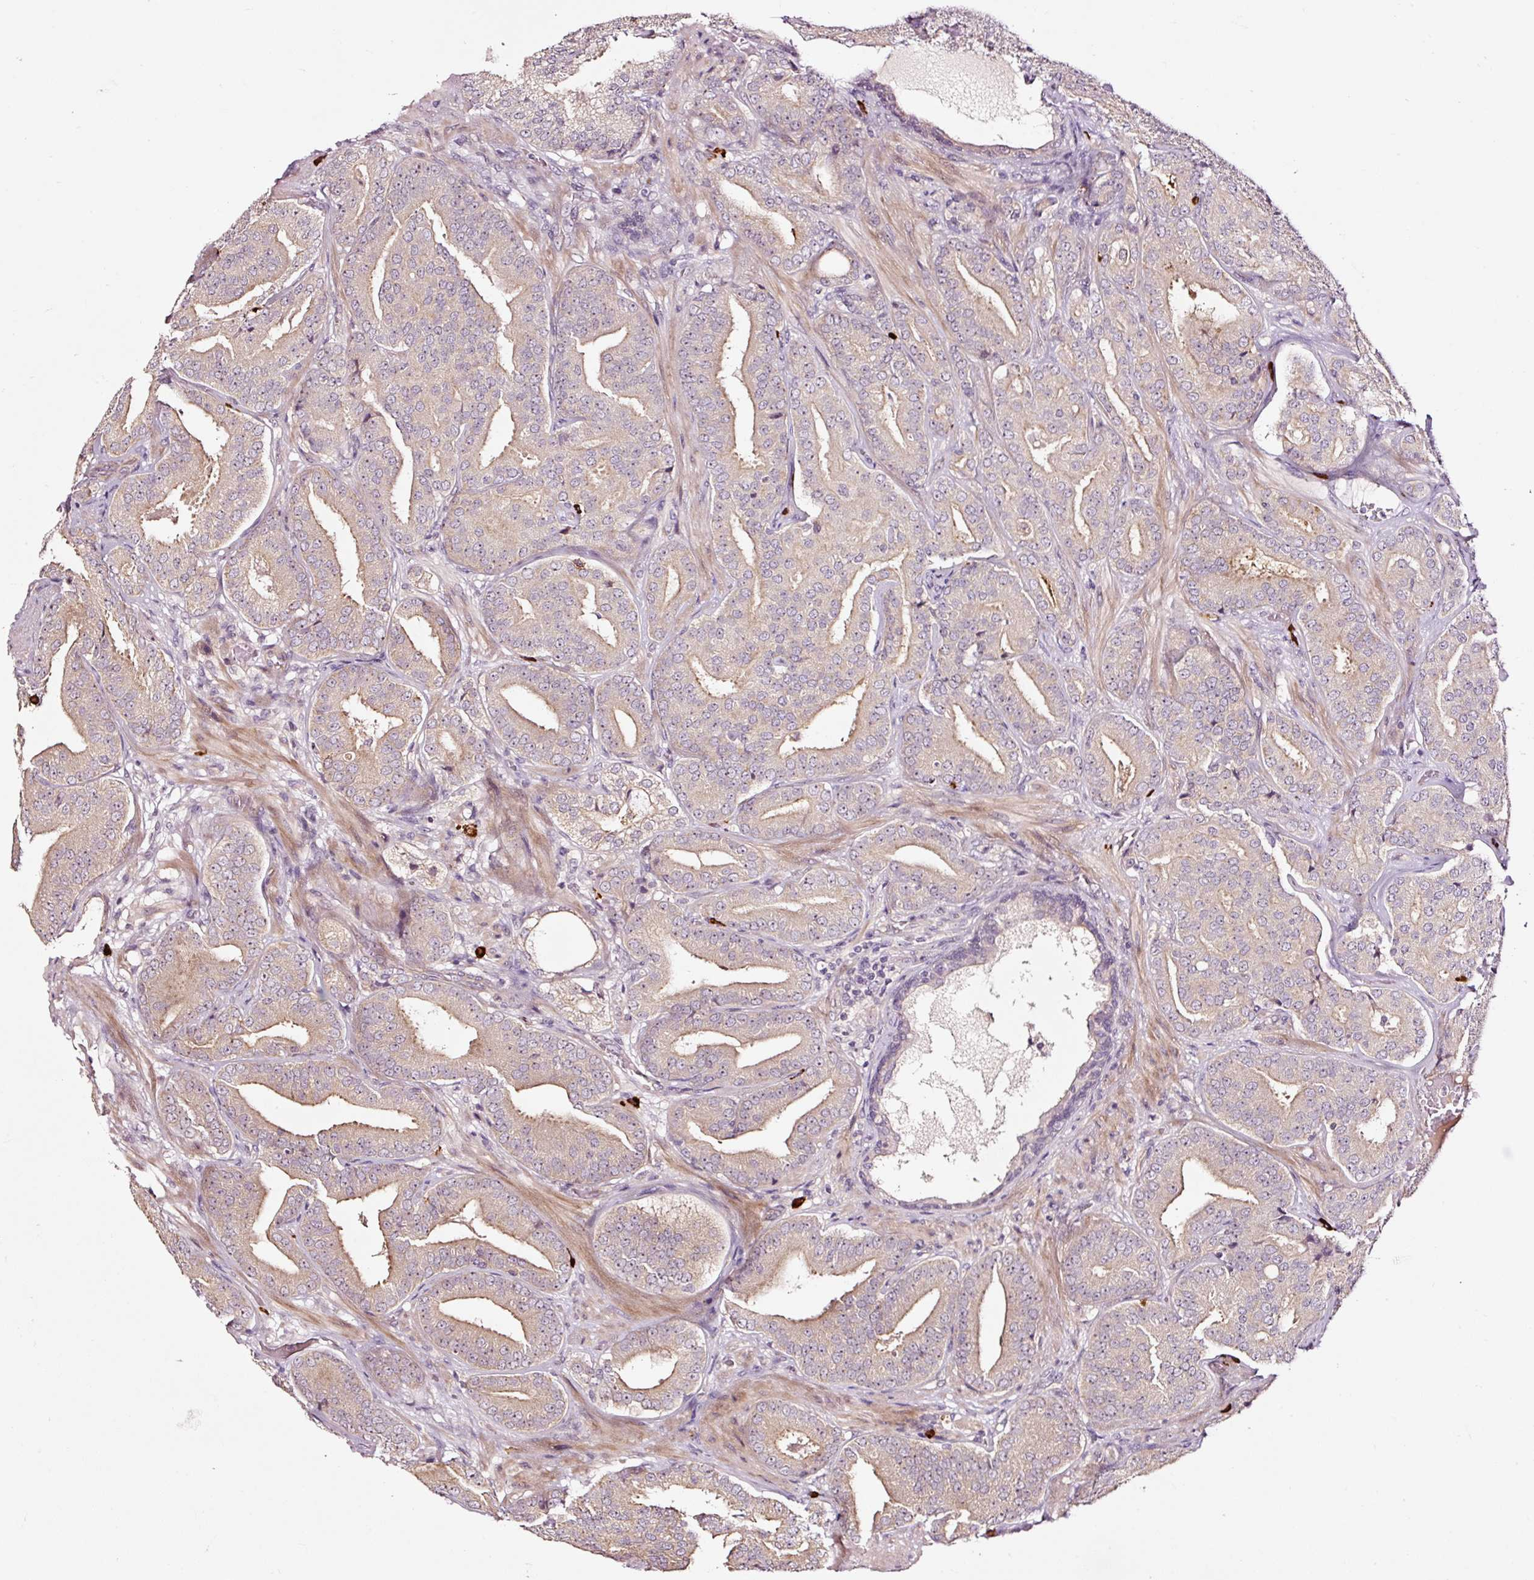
{"staining": {"intensity": "weak", "quantity": "25%-75%", "location": "cytoplasmic/membranous"}, "tissue": "prostate cancer", "cell_type": "Tumor cells", "image_type": "cancer", "snomed": [{"axis": "morphology", "description": "Adenocarcinoma, High grade"}, {"axis": "topography", "description": "Prostate"}], "caption": "IHC histopathology image of neoplastic tissue: prostate adenocarcinoma (high-grade) stained using IHC displays low levels of weak protein expression localized specifically in the cytoplasmic/membranous of tumor cells, appearing as a cytoplasmic/membranous brown color.", "gene": "UTP14A", "patient": {"sex": "male", "age": 63}}